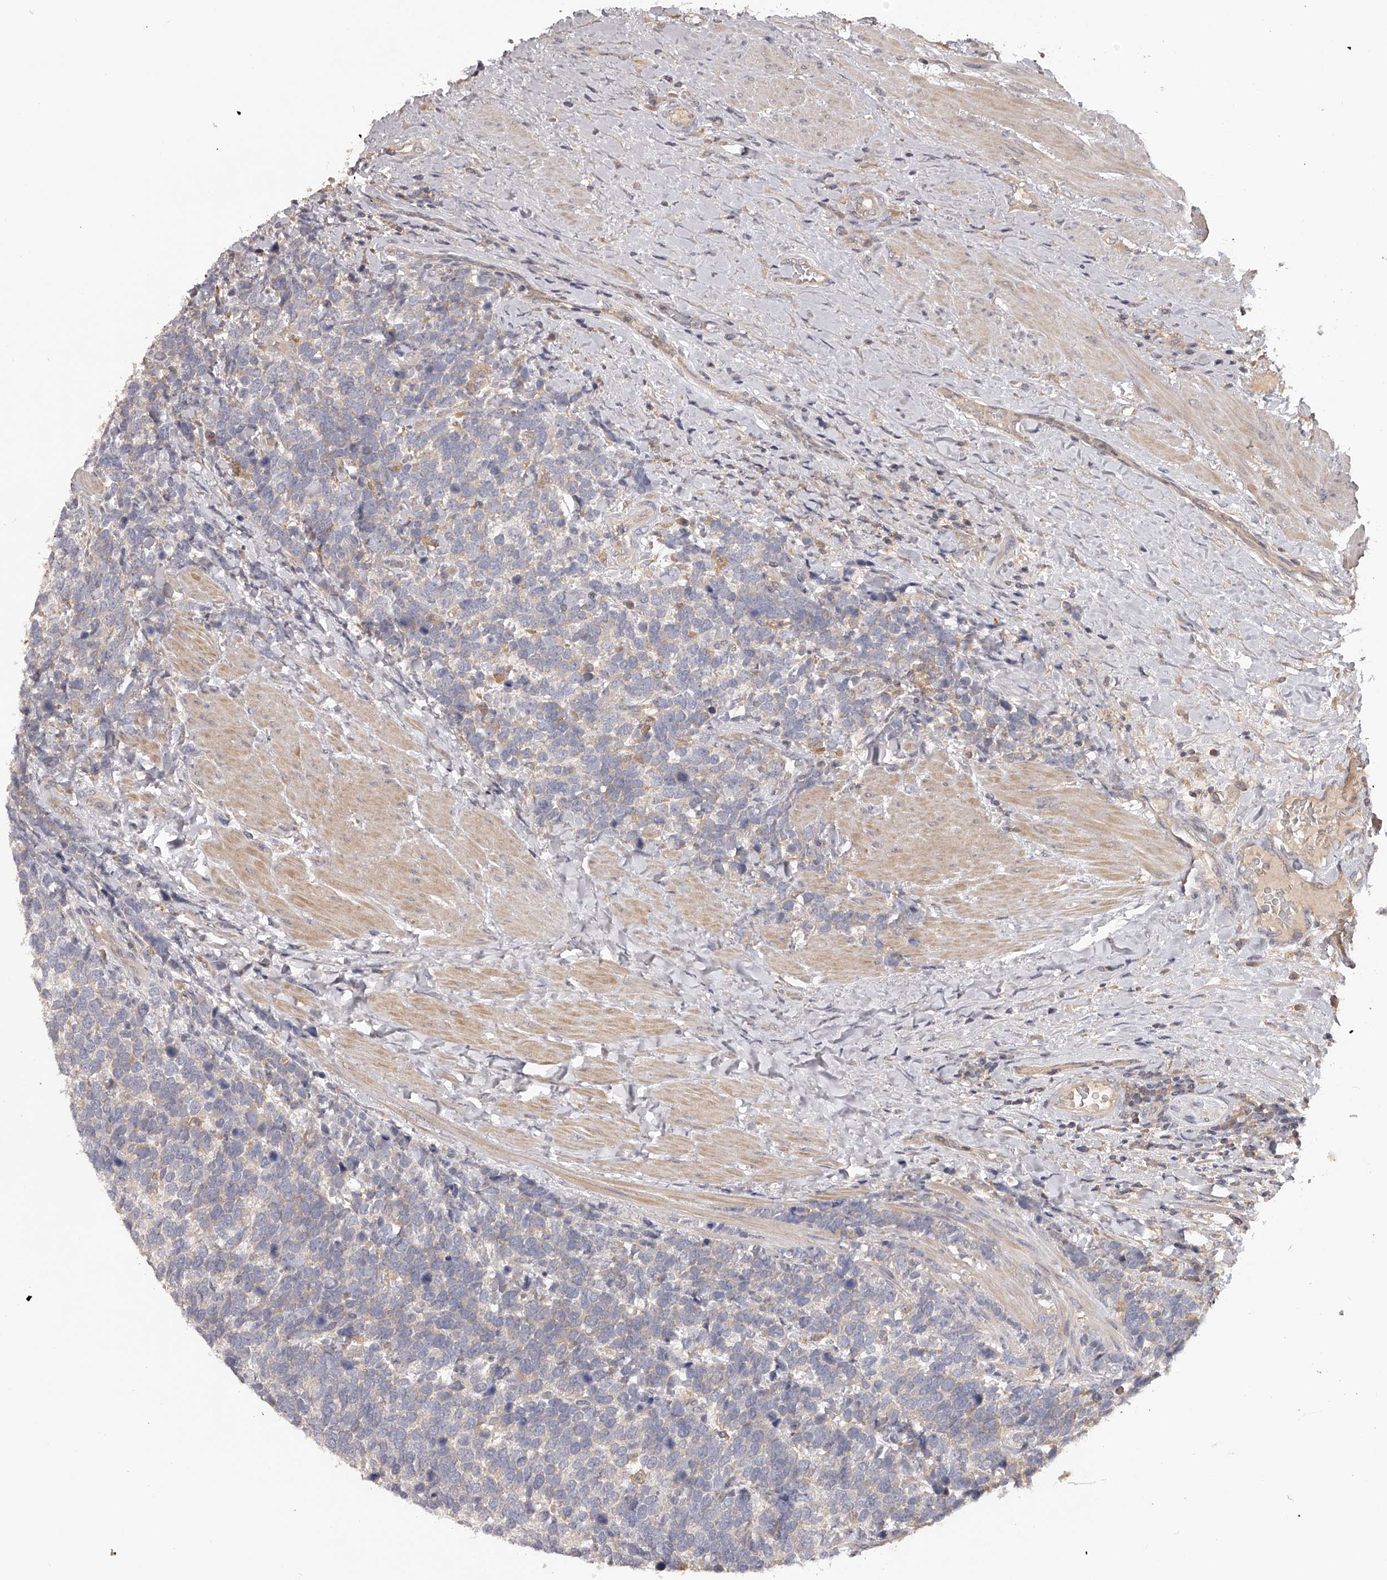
{"staining": {"intensity": "negative", "quantity": "none", "location": "none"}, "tissue": "urothelial cancer", "cell_type": "Tumor cells", "image_type": "cancer", "snomed": [{"axis": "morphology", "description": "Urothelial carcinoma, High grade"}, {"axis": "topography", "description": "Urinary bladder"}], "caption": "High power microscopy histopathology image of an immunohistochemistry (IHC) image of urothelial carcinoma (high-grade), revealing no significant expression in tumor cells.", "gene": "TNN", "patient": {"sex": "female", "age": 82}}